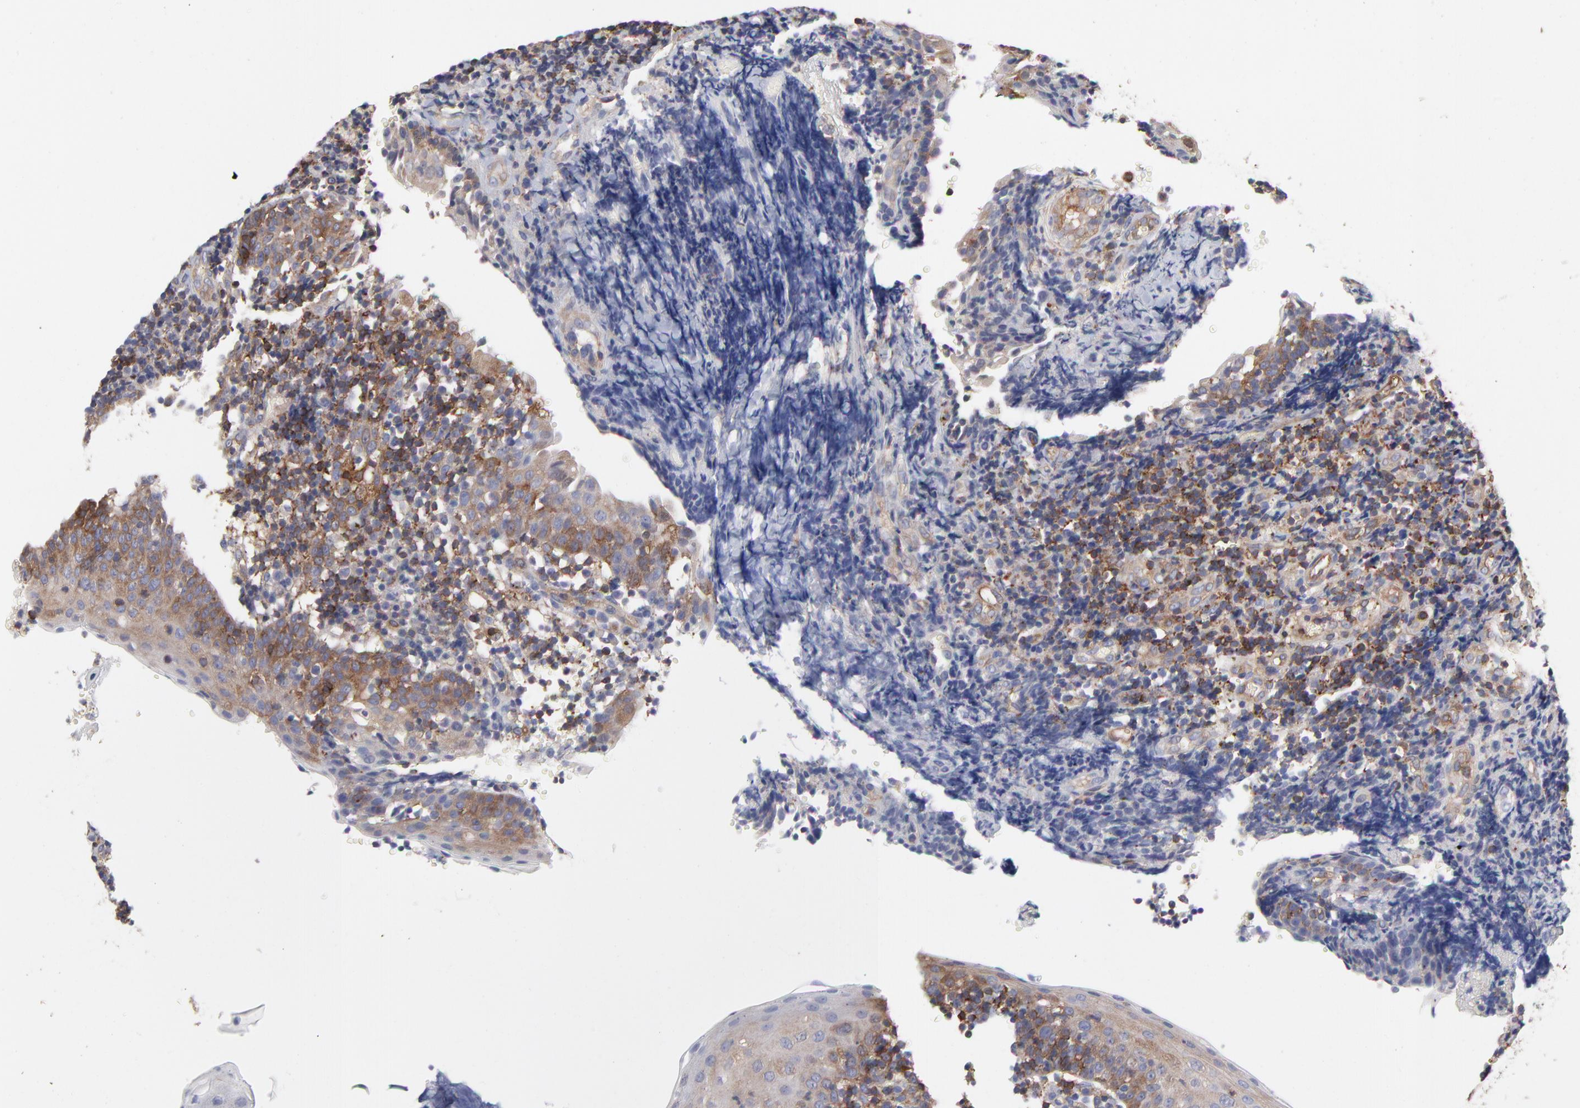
{"staining": {"intensity": "moderate", "quantity": ">75%", "location": "cytoplasmic/membranous"}, "tissue": "tonsil", "cell_type": "Germinal center cells", "image_type": "normal", "snomed": [{"axis": "morphology", "description": "Normal tissue, NOS"}, {"axis": "topography", "description": "Tonsil"}], "caption": "Moderate cytoplasmic/membranous positivity is present in approximately >75% of germinal center cells in unremarkable tonsil.", "gene": "NFKBIA", "patient": {"sex": "female", "age": 40}}